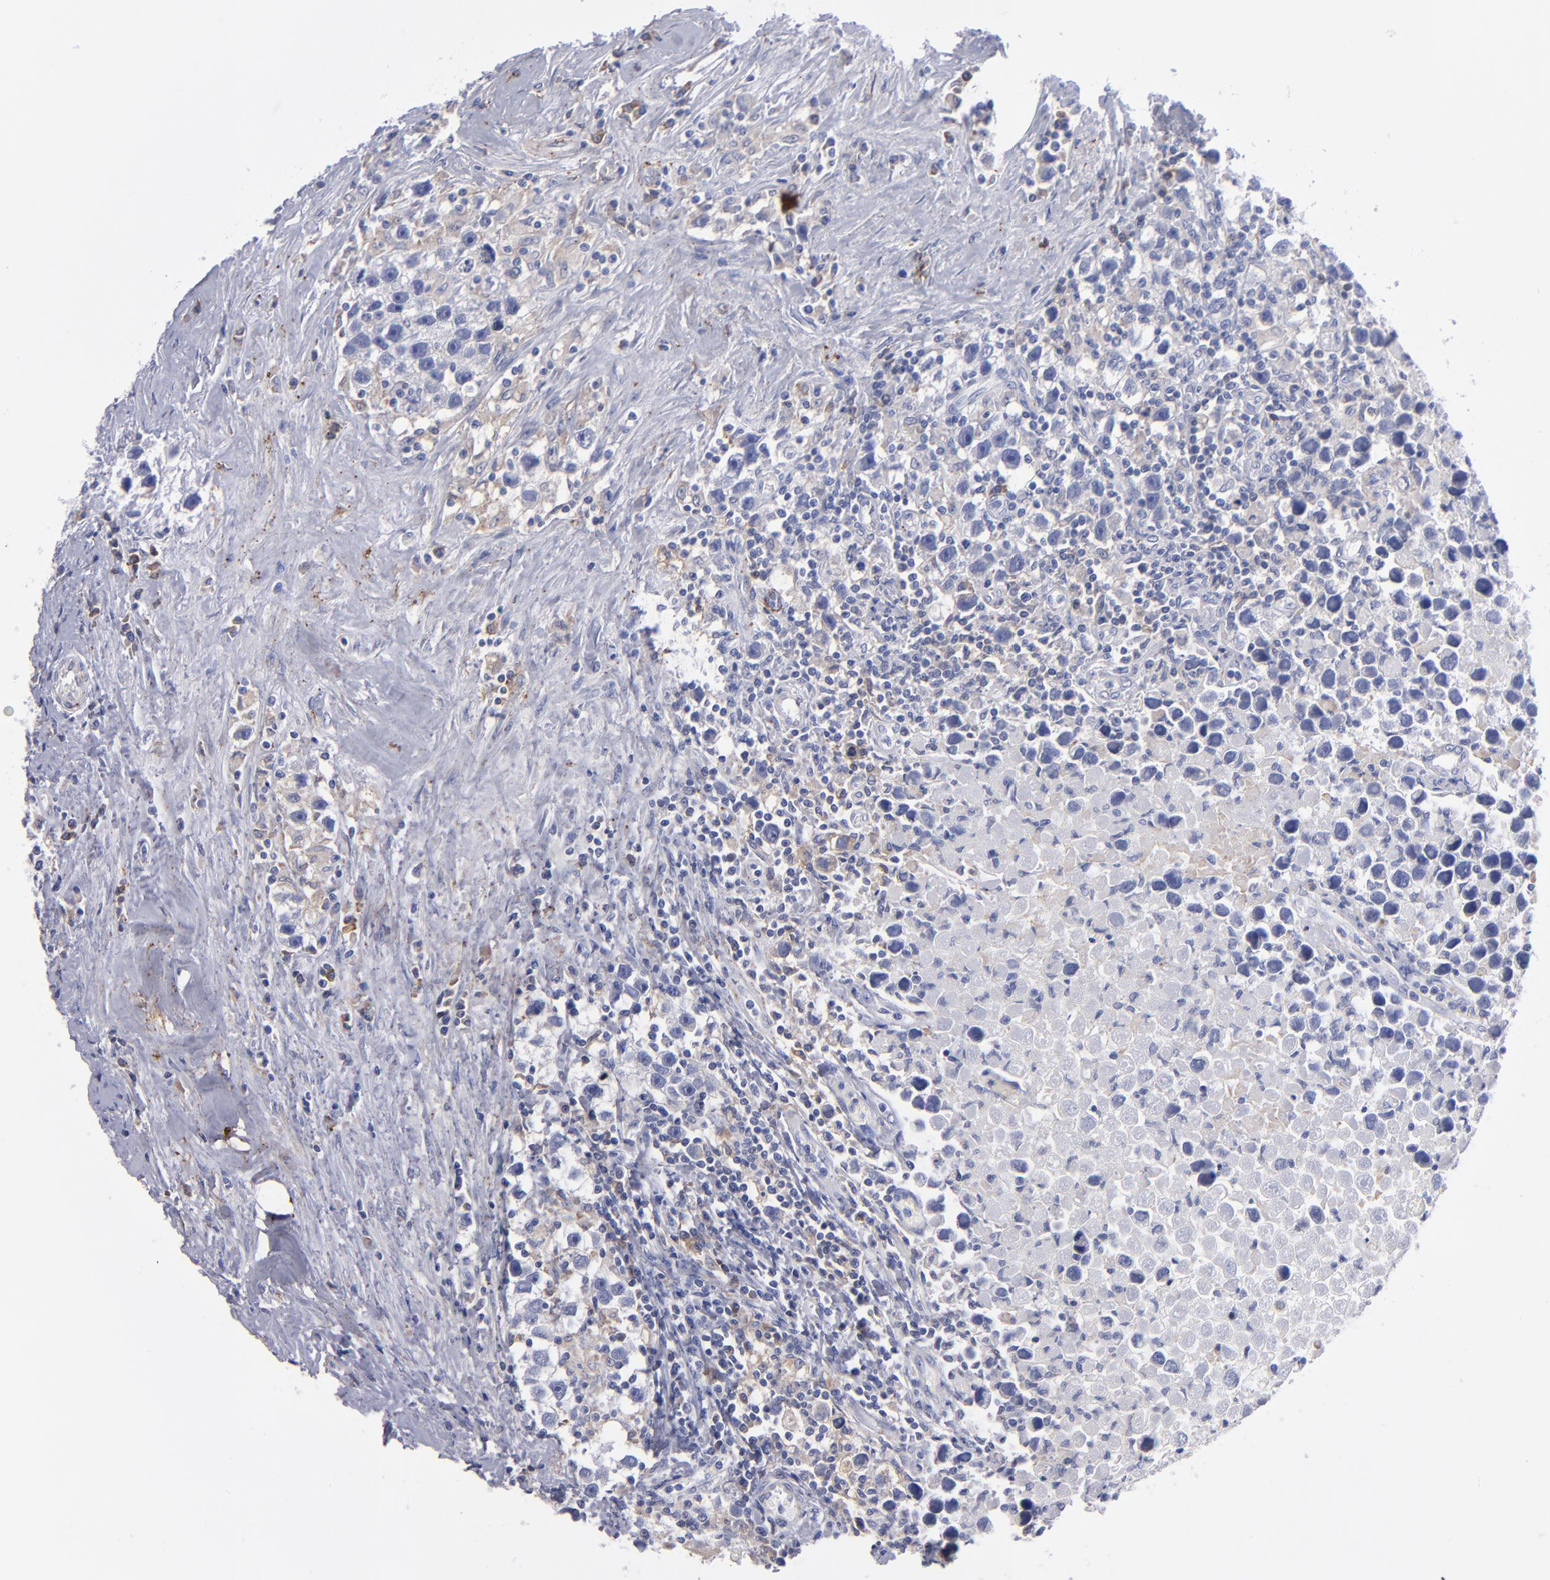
{"staining": {"intensity": "weak", "quantity": "25%-75%", "location": "cytoplasmic/membranous"}, "tissue": "testis cancer", "cell_type": "Tumor cells", "image_type": "cancer", "snomed": [{"axis": "morphology", "description": "Seminoma, NOS"}, {"axis": "topography", "description": "Testis"}], "caption": "Weak cytoplasmic/membranous expression is appreciated in approximately 25%-75% of tumor cells in seminoma (testis). (DAB (3,3'-diaminobenzidine) IHC, brown staining for protein, blue staining for nuclei).", "gene": "MFGE8", "patient": {"sex": "male", "age": 43}}